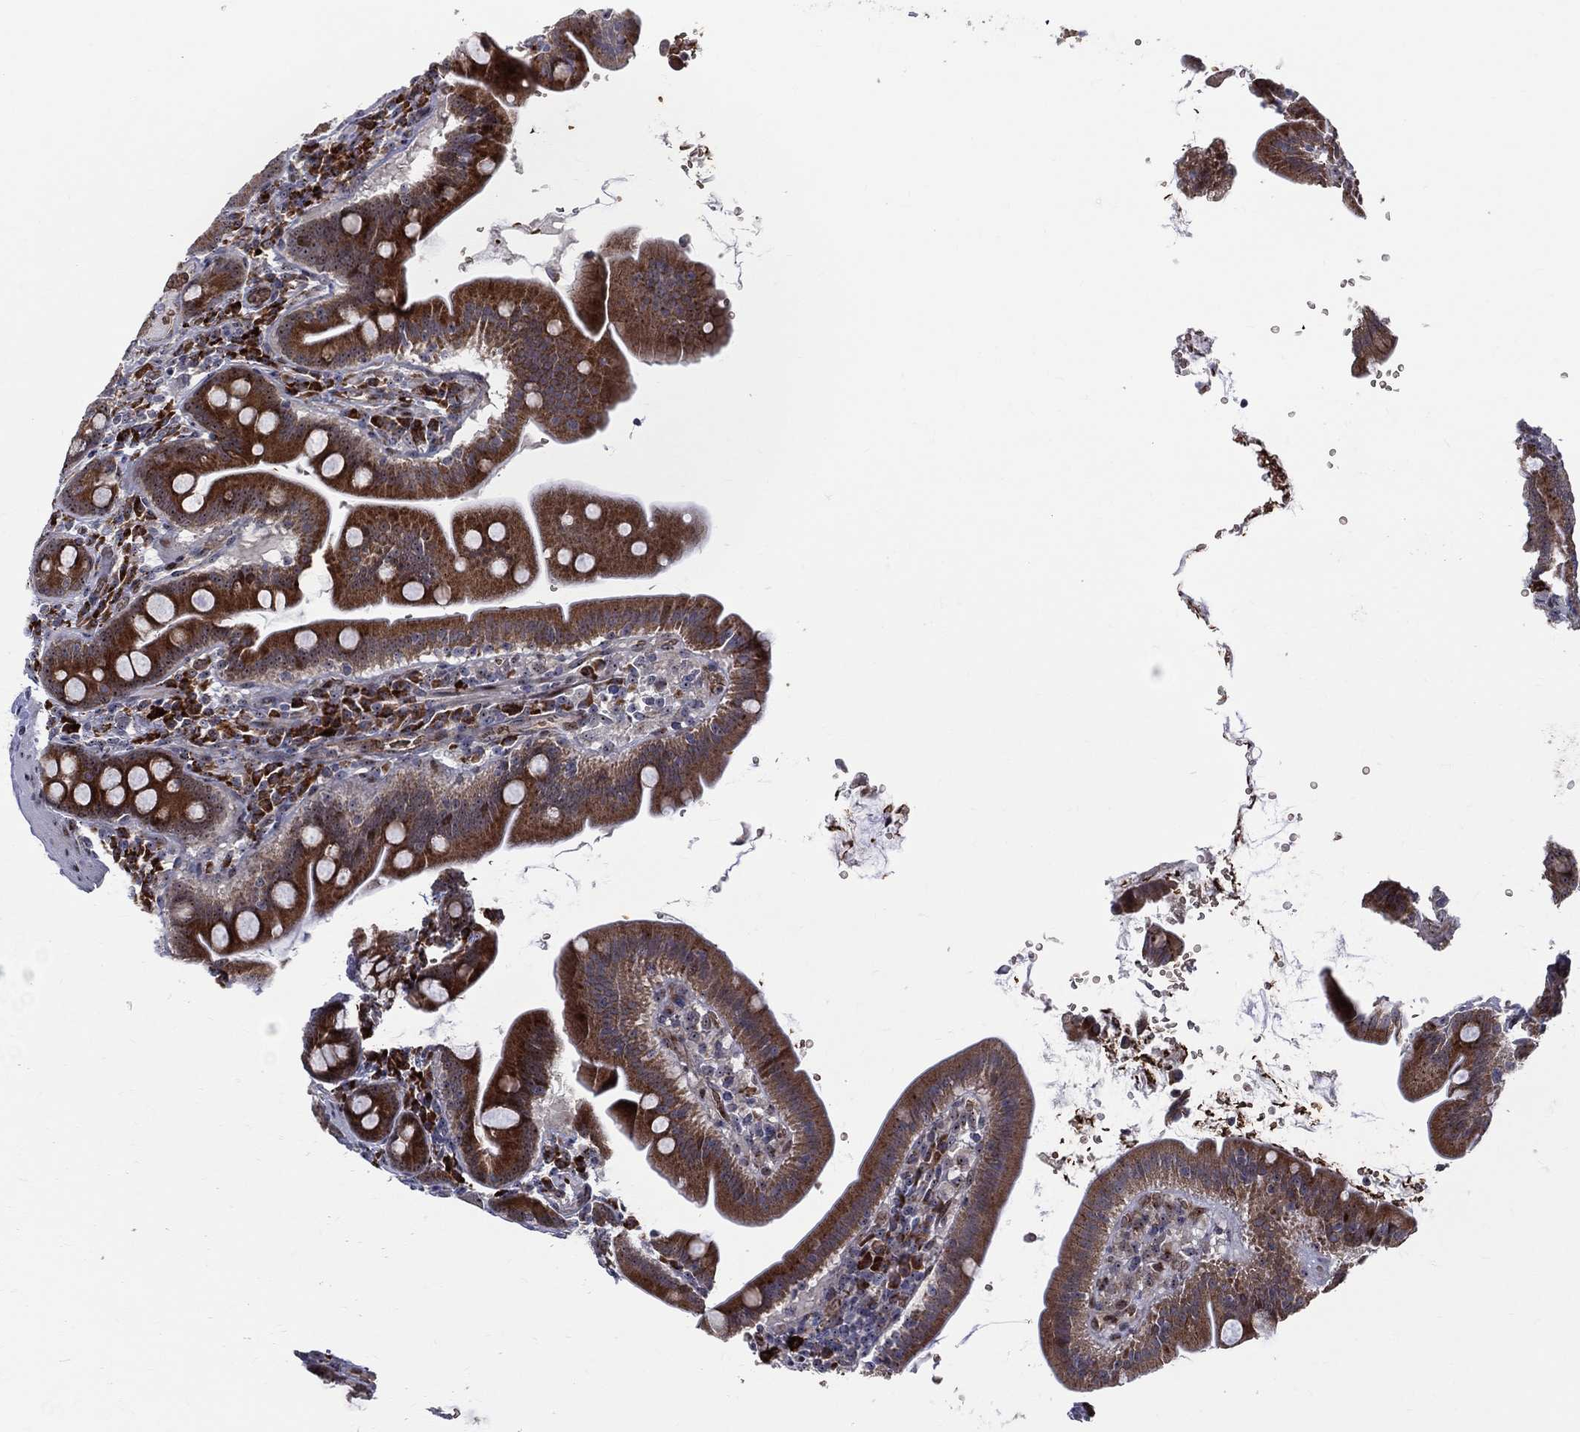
{"staining": {"intensity": "strong", "quantity": "25%-75%", "location": "cytoplasmic/membranous"}, "tissue": "small intestine", "cell_type": "Glandular cells", "image_type": "normal", "snomed": [{"axis": "morphology", "description": "Normal tissue, NOS"}, {"axis": "topography", "description": "Small intestine"}], "caption": "Strong cytoplasmic/membranous positivity is appreciated in about 25%-75% of glandular cells in unremarkable small intestine.", "gene": "VHL", "patient": {"sex": "male", "age": 26}}